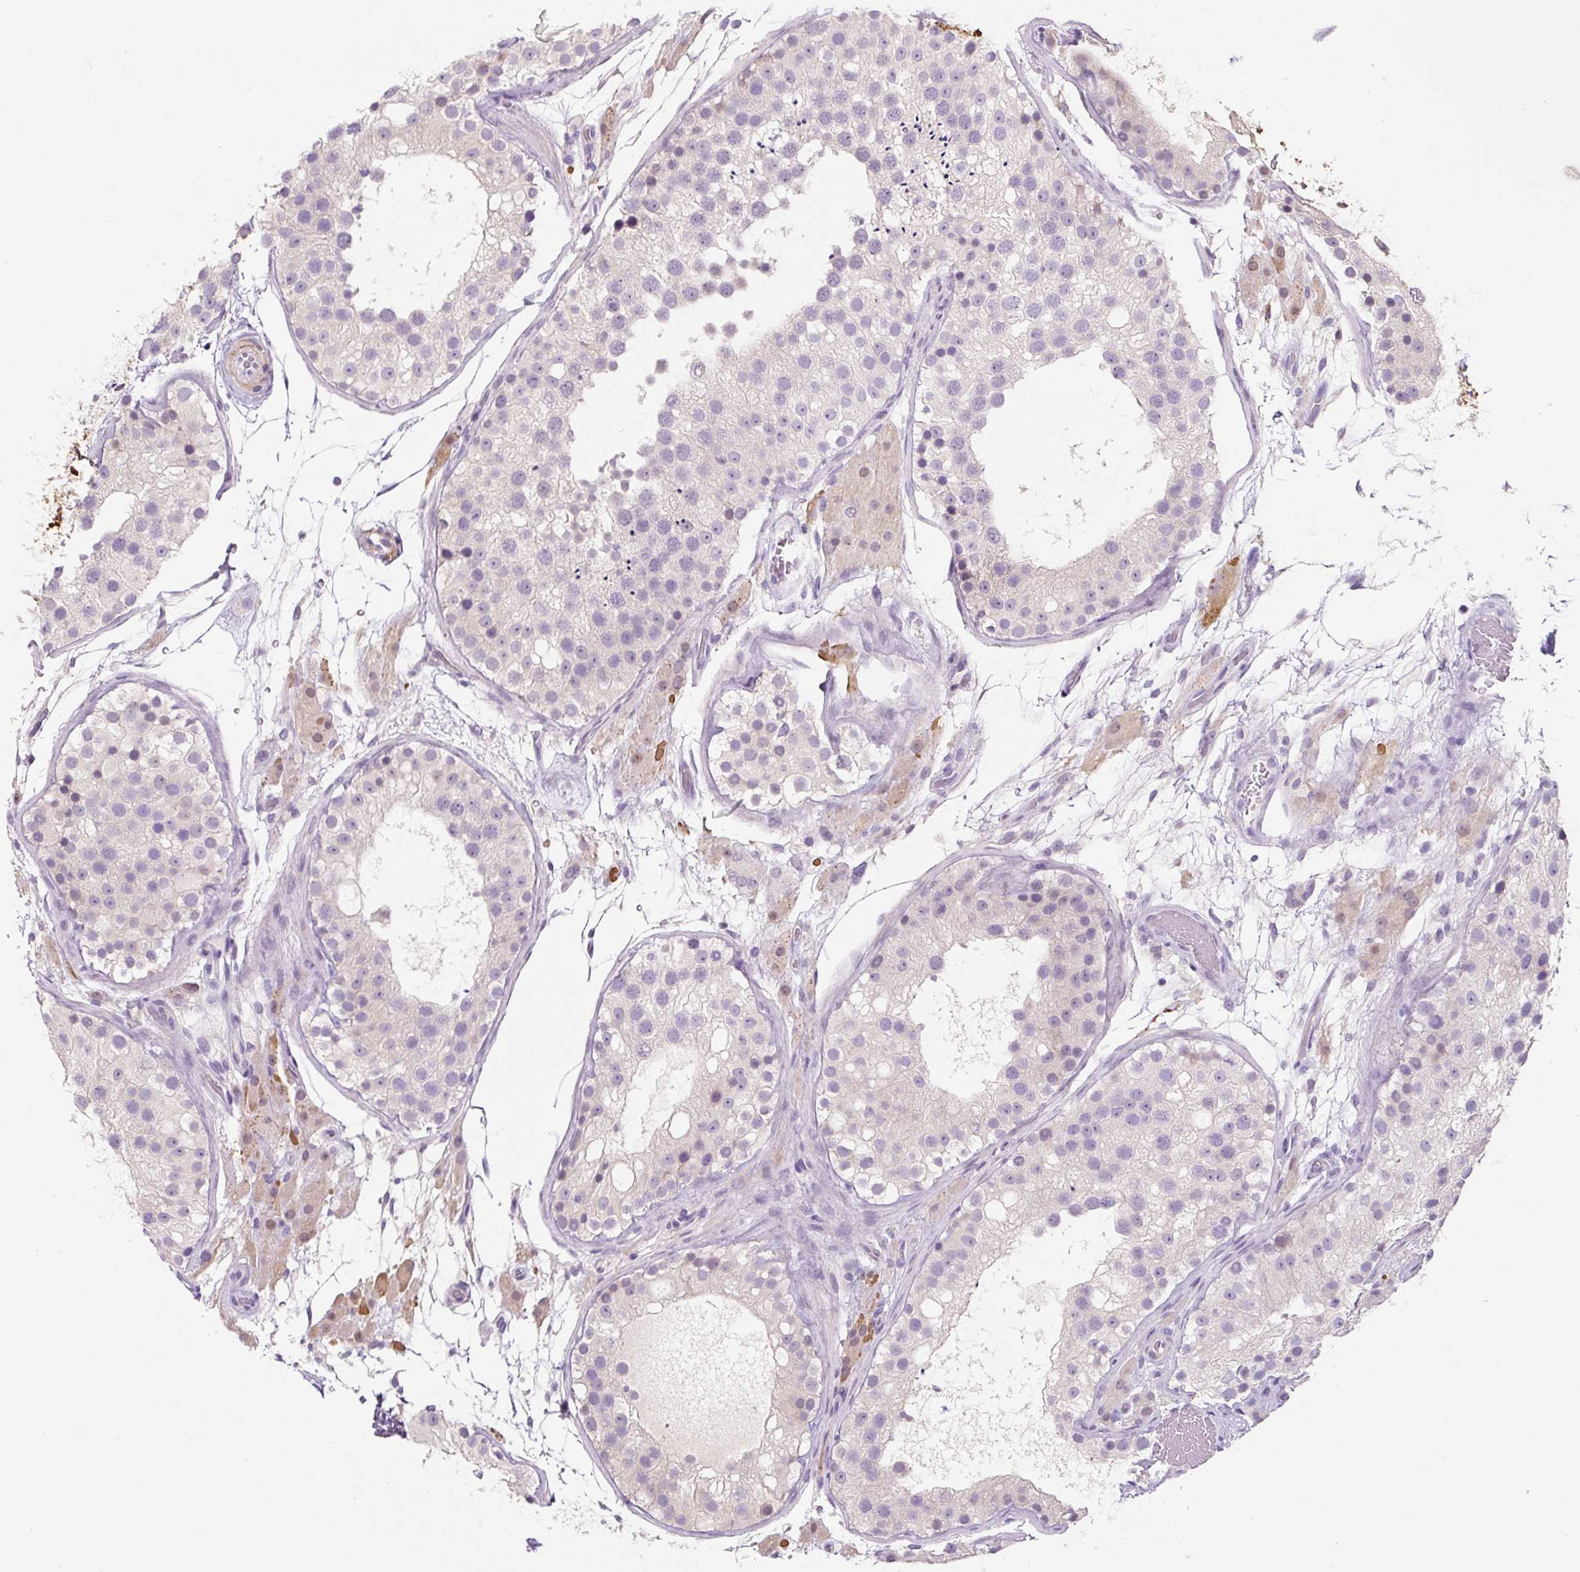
{"staining": {"intensity": "negative", "quantity": "none", "location": "none"}, "tissue": "testis", "cell_type": "Cells in seminiferous ducts", "image_type": "normal", "snomed": [{"axis": "morphology", "description": "Normal tissue, NOS"}, {"axis": "topography", "description": "Testis"}], "caption": "This is a photomicrograph of immunohistochemistry (IHC) staining of normal testis, which shows no positivity in cells in seminiferous ducts. (DAB (3,3'-diaminobenzidine) immunohistochemistry (IHC) with hematoxylin counter stain).", "gene": "CCL25", "patient": {"sex": "male", "age": 26}}